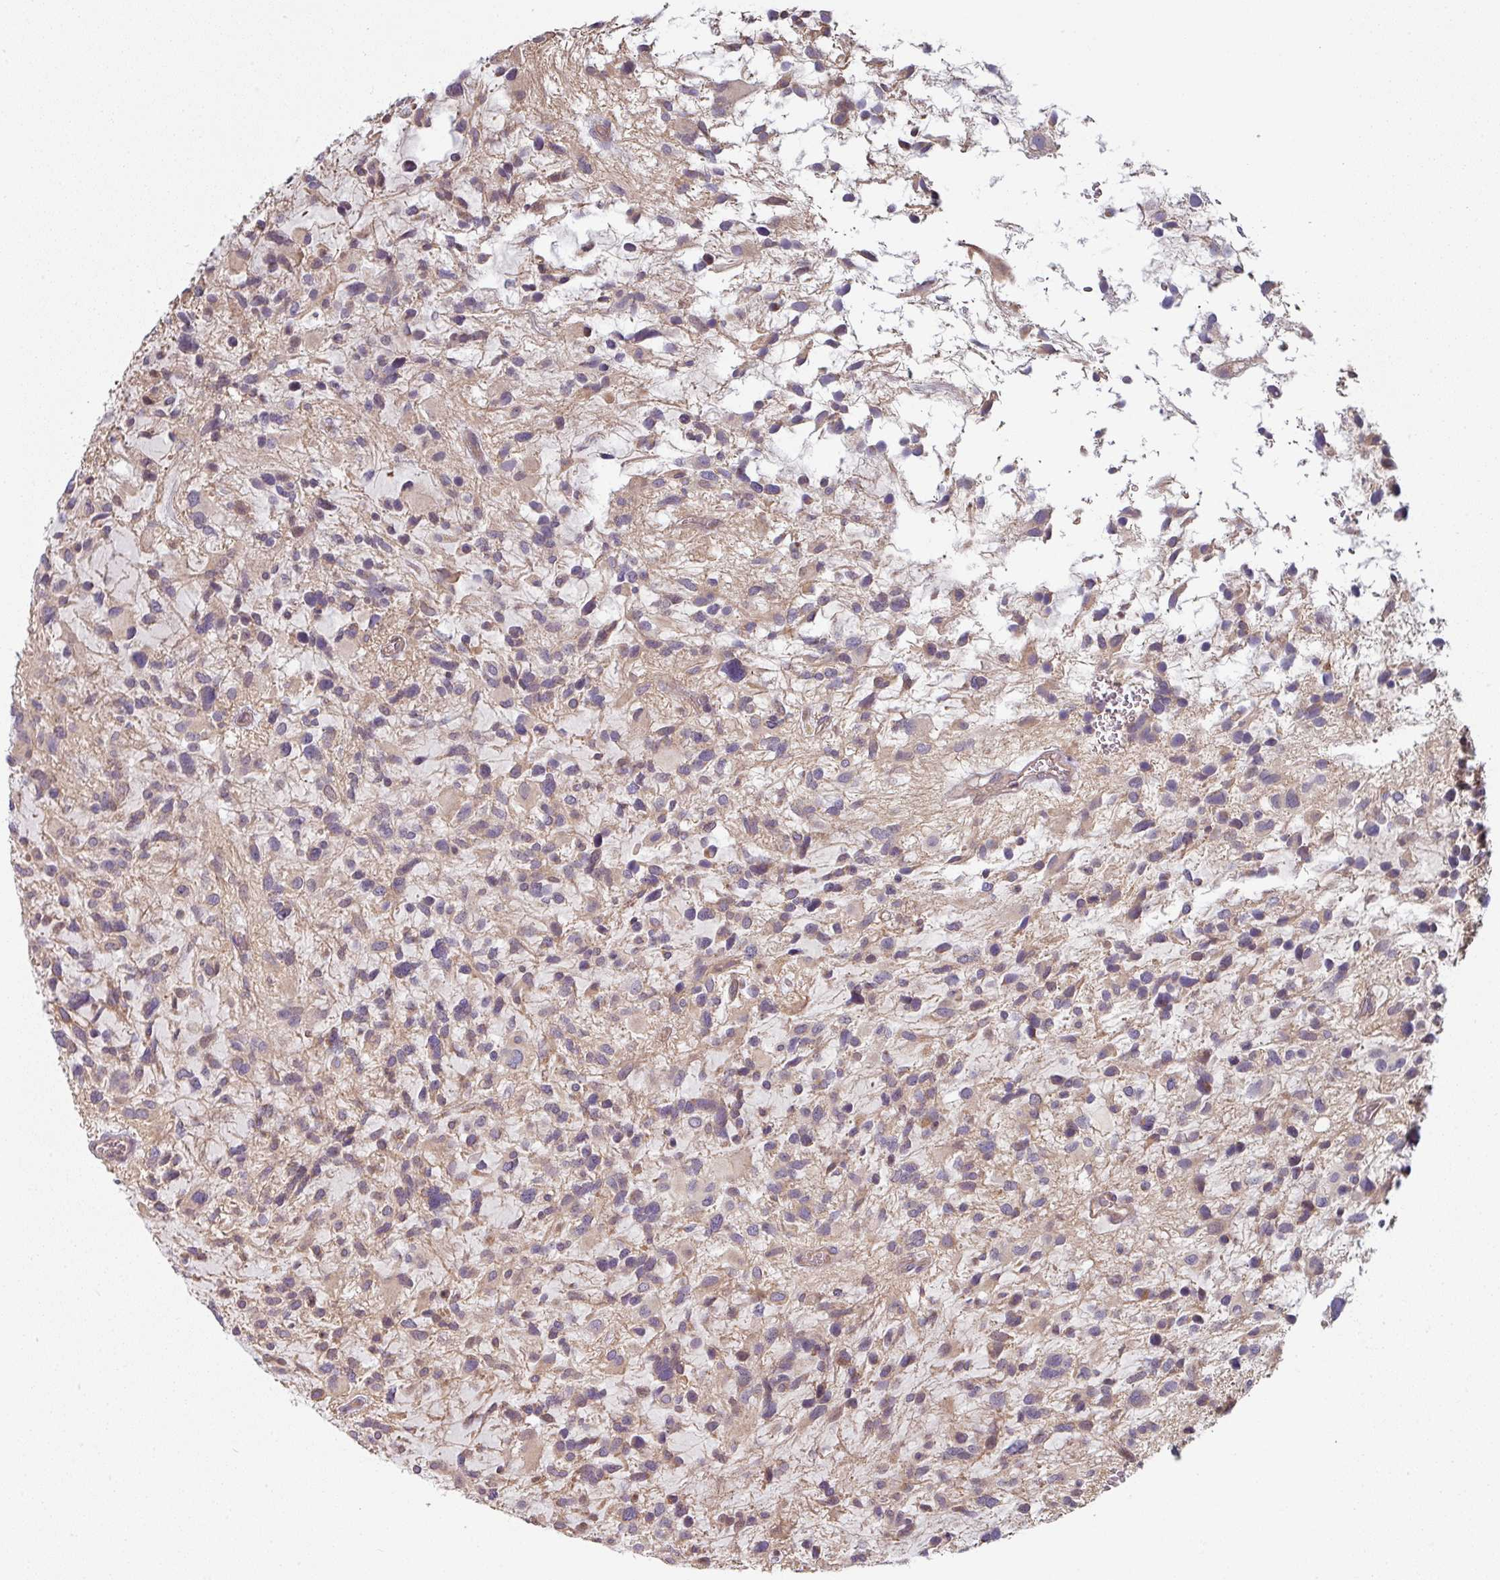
{"staining": {"intensity": "weak", "quantity": "25%-75%", "location": "cytoplasmic/membranous"}, "tissue": "glioma", "cell_type": "Tumor cells", "image_type": "cancer", "snomed": [{"axis": "morphology", "description": "Glioma, malignant, High grade"}, {"axis": "topography", "description": "Brain"}], "caption": "An immunohistochemistry (IHC) image of tumor tissue is shown. Protein staining in brown shows weak cytoplasmic/membranous positivity in glioma within tumor cells.", "gene": "PLEKHJ1", "patient": {"sex": "female", "age": 11}}